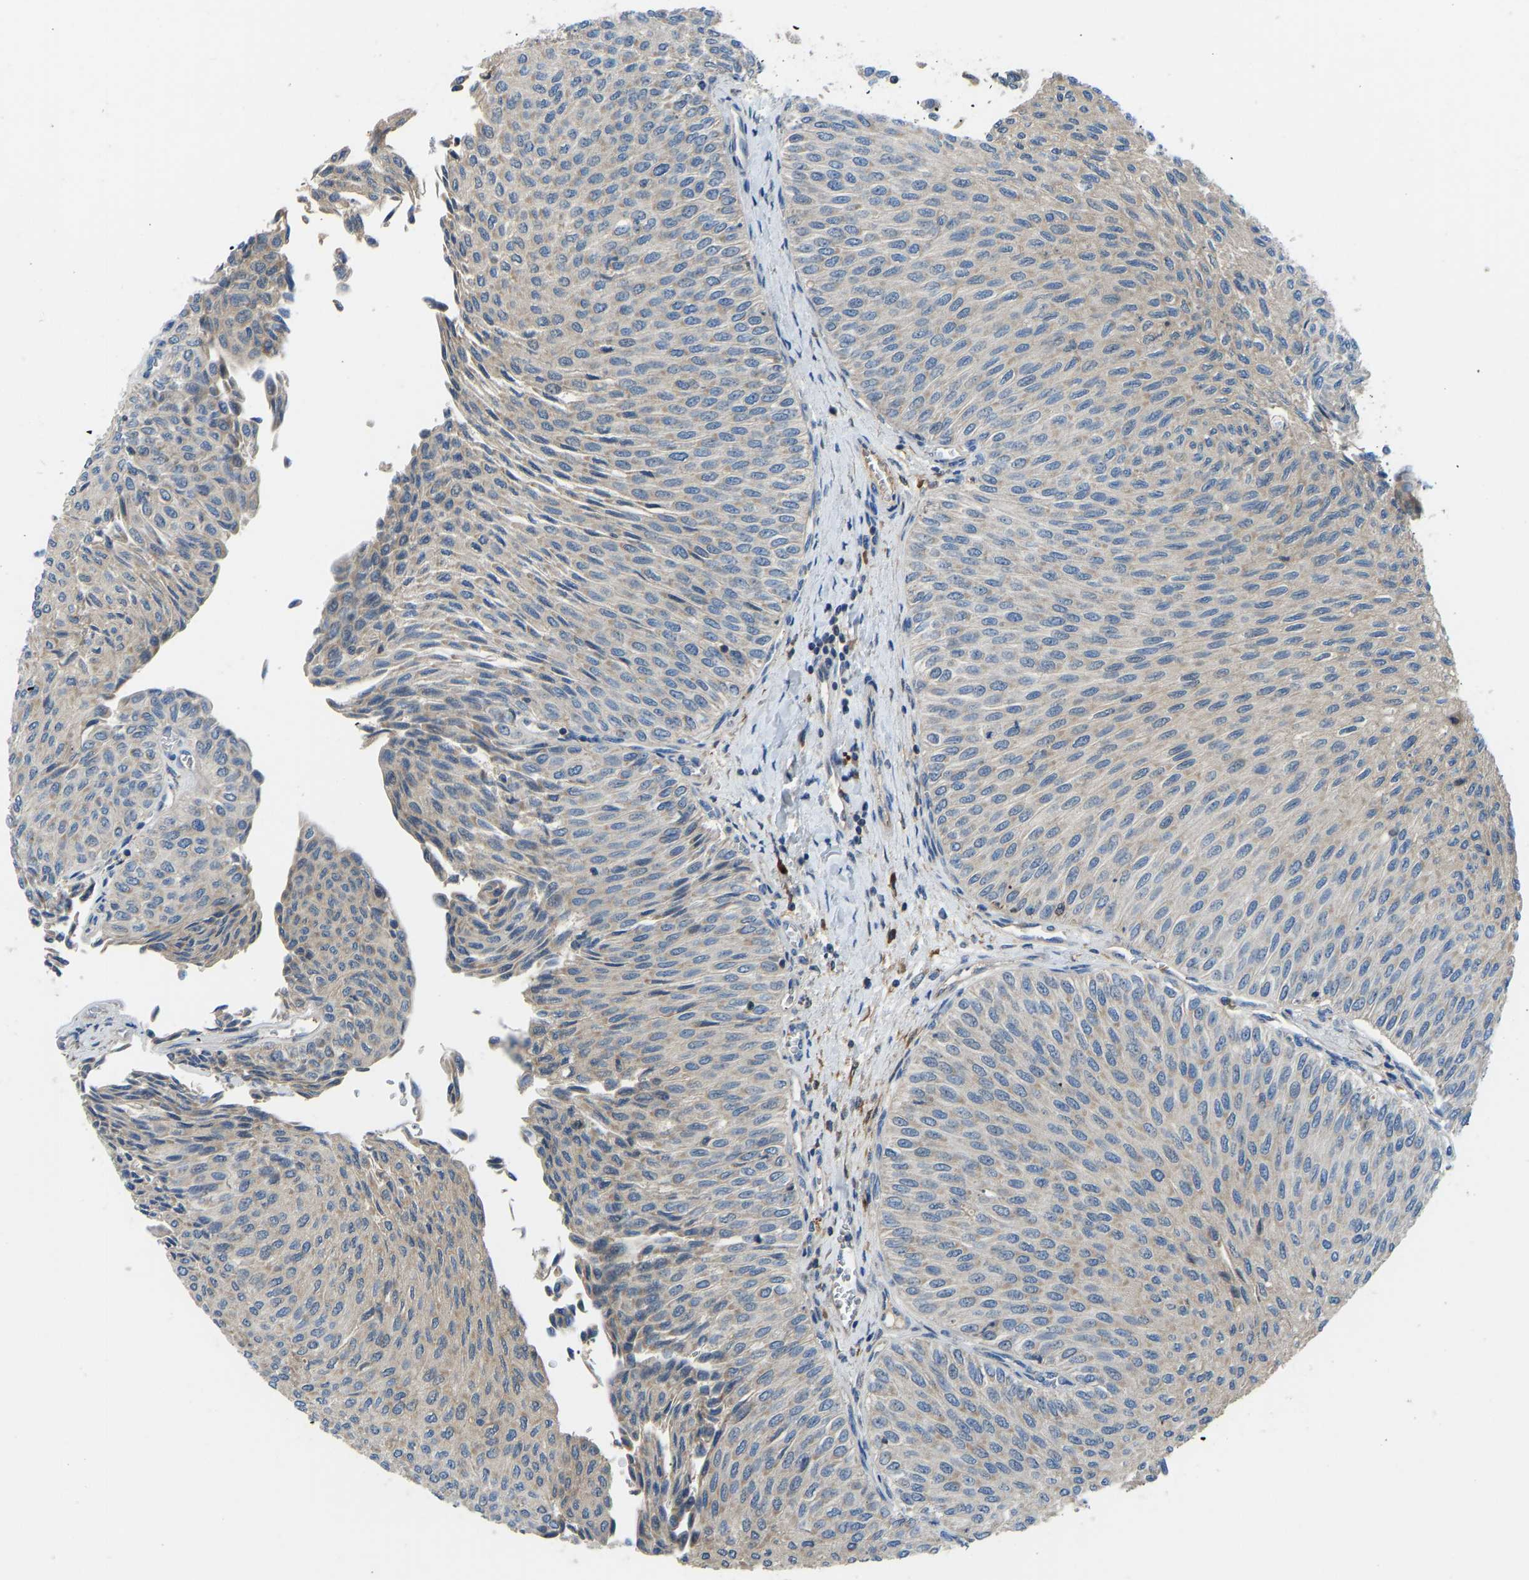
{"staining": {"intensity": "weak", "quantity": "<25%", "location": "cytoplasmic/membranous"}, "tissue": "urothelial cancer", "cell_type": "Tumor cells", "image_type": "cancer", "snomed": [{"axis": "morphology", "description": "Urothelial carcinoma, Low grade"}, {"axis": "topography", "description": "Urinary bladder"}], "caption": "Human low-grade urothelial carcinoma stained for a protein using immunohistochemistry displays no positivity in tumor cells.", "gene": "RBP1", "patient": {"sex": "male", "age": 78}}